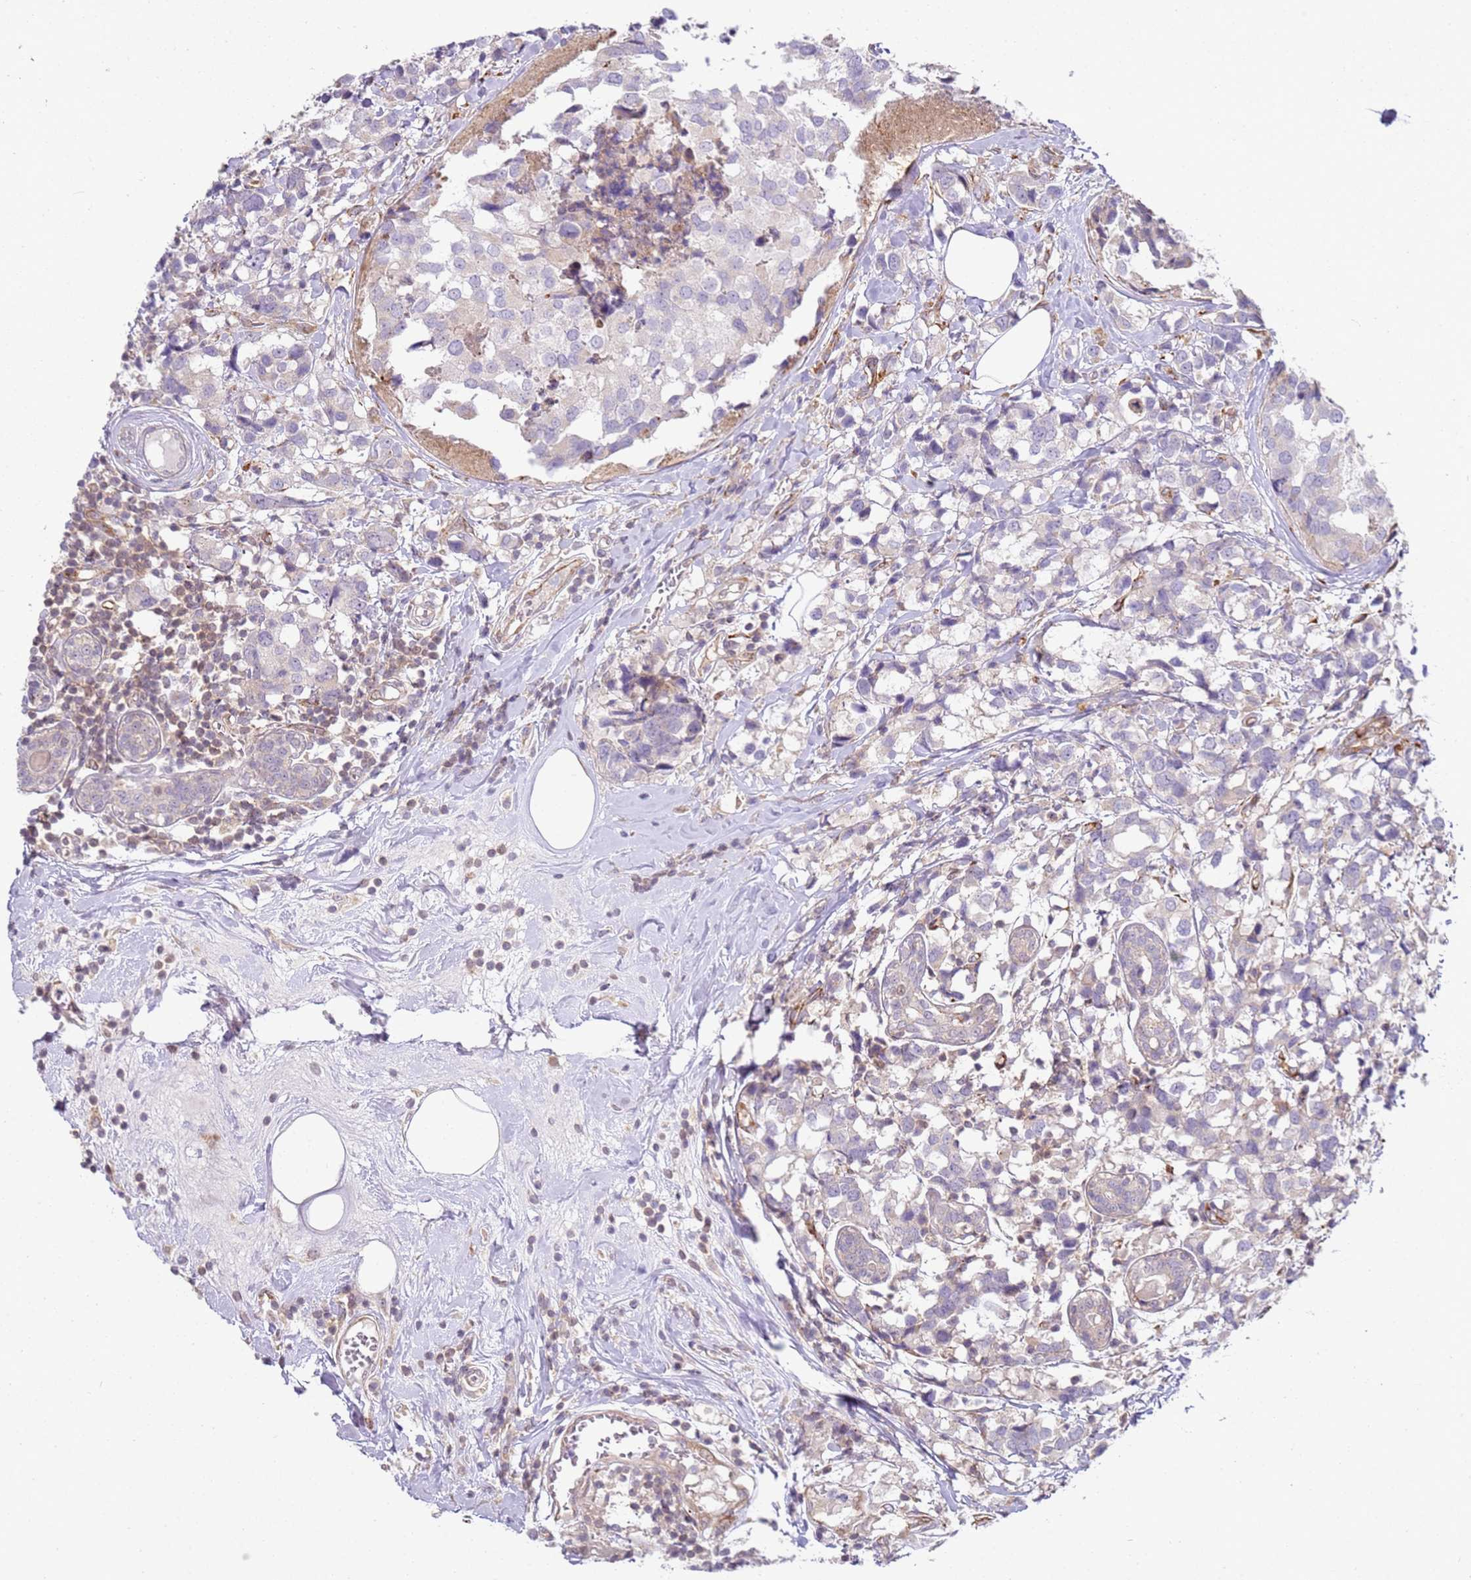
{"staining": {"intensity": "negative", "quantity": "none", "location": "none"}, "tissue": "breast cancer", "cell_type": "Tumor cells", "image_type": "cancer", "snomed": [{"axis": "morphology", "description": "Lobular carcinoma"}, {"axis": "topography", "description": "Breast"}], "caption": "Immunohistochemistry of human lobular carcinoma (breast) demonstrates no positivity in tumor cells.", "gene": "GRAP", "patient": {"sex": "female", "age": 59}}